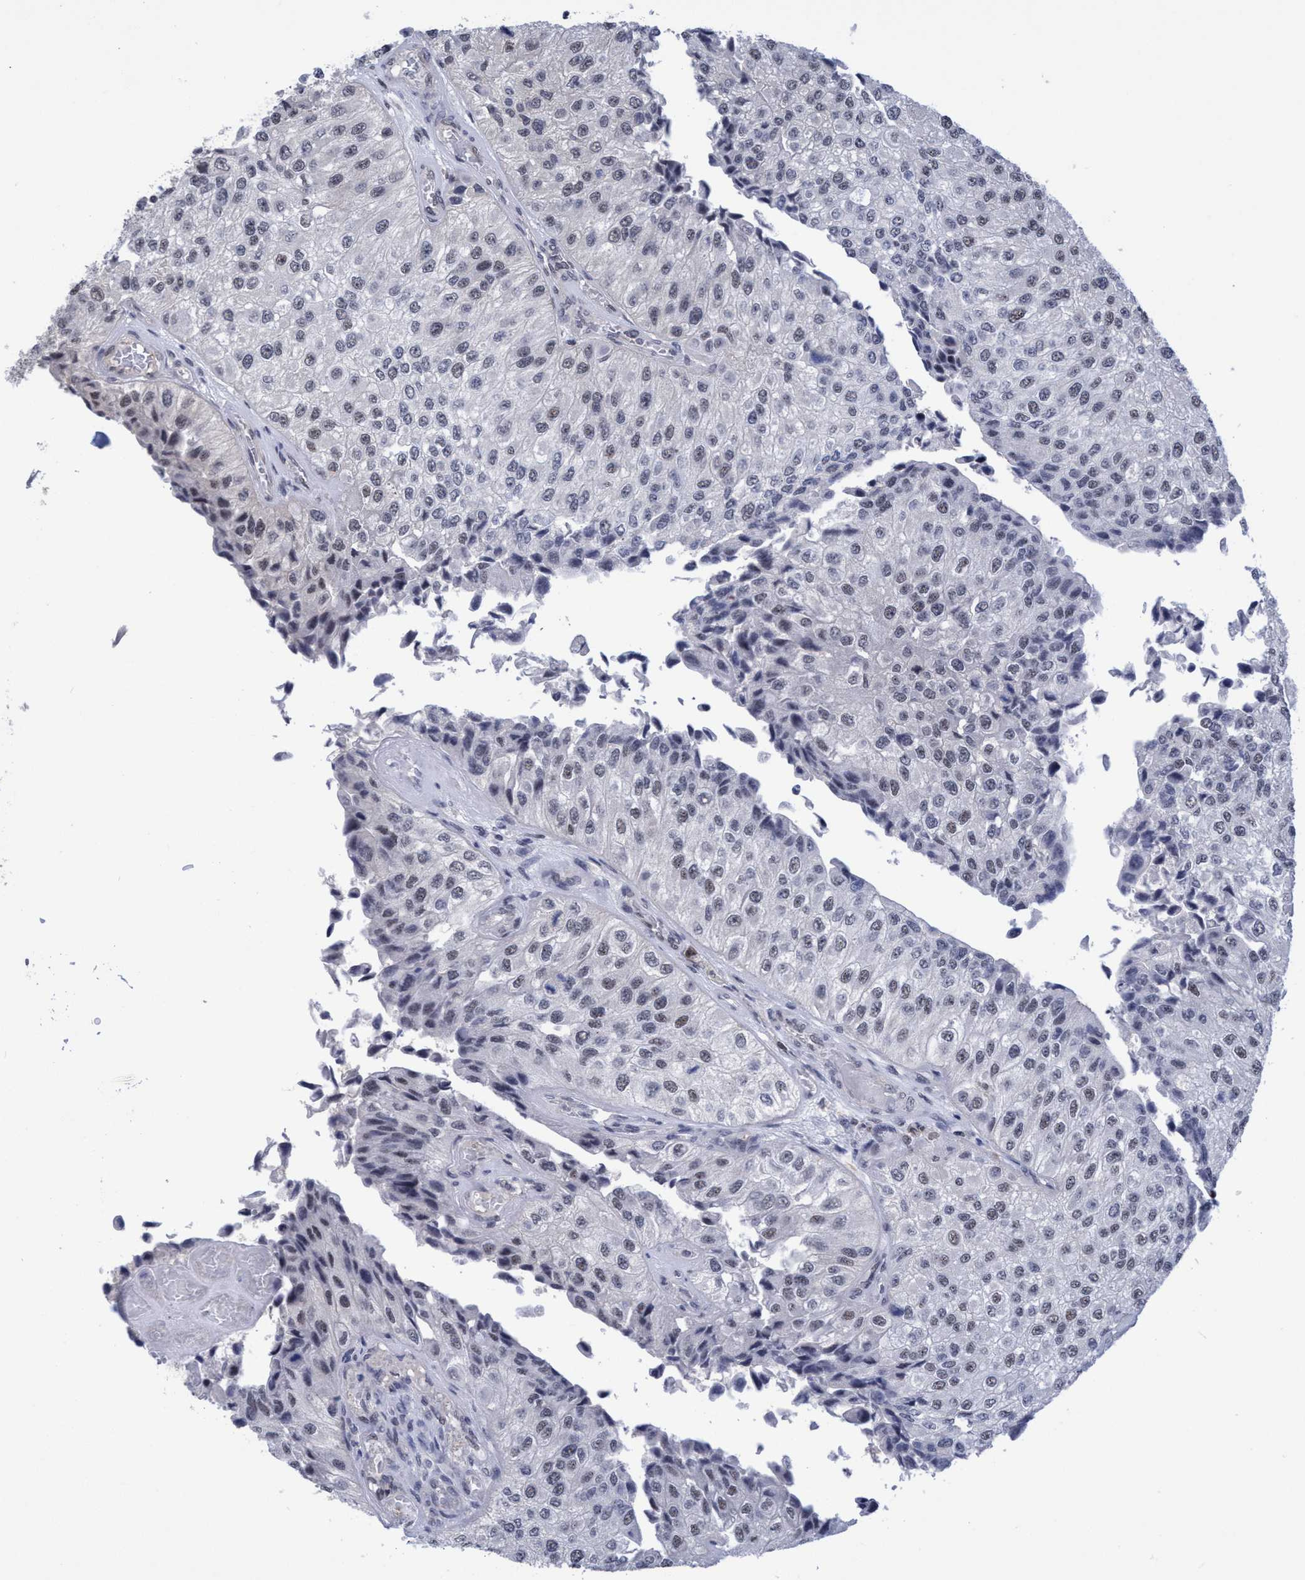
{"staining": {"intensity": "weak", "quantity": "<25%", "location": "nuclear"}, "tissue": "urothelial cancer", "cell_type": "Tumor cells", "image_type": "cancer", "snomed": [{"axis": "morphology", "description": "Urothelial carcinoma, High grade"}, {"axis": "topography", "description": "Kidney"}, {"axis": "topography", "description": "Urinary bladder"}], "caption": "Tumor cells are negative for protein expression in human urothelial cancer.", "gene": "C9orf78", "patient": {"sex": "male", "age": 77}}